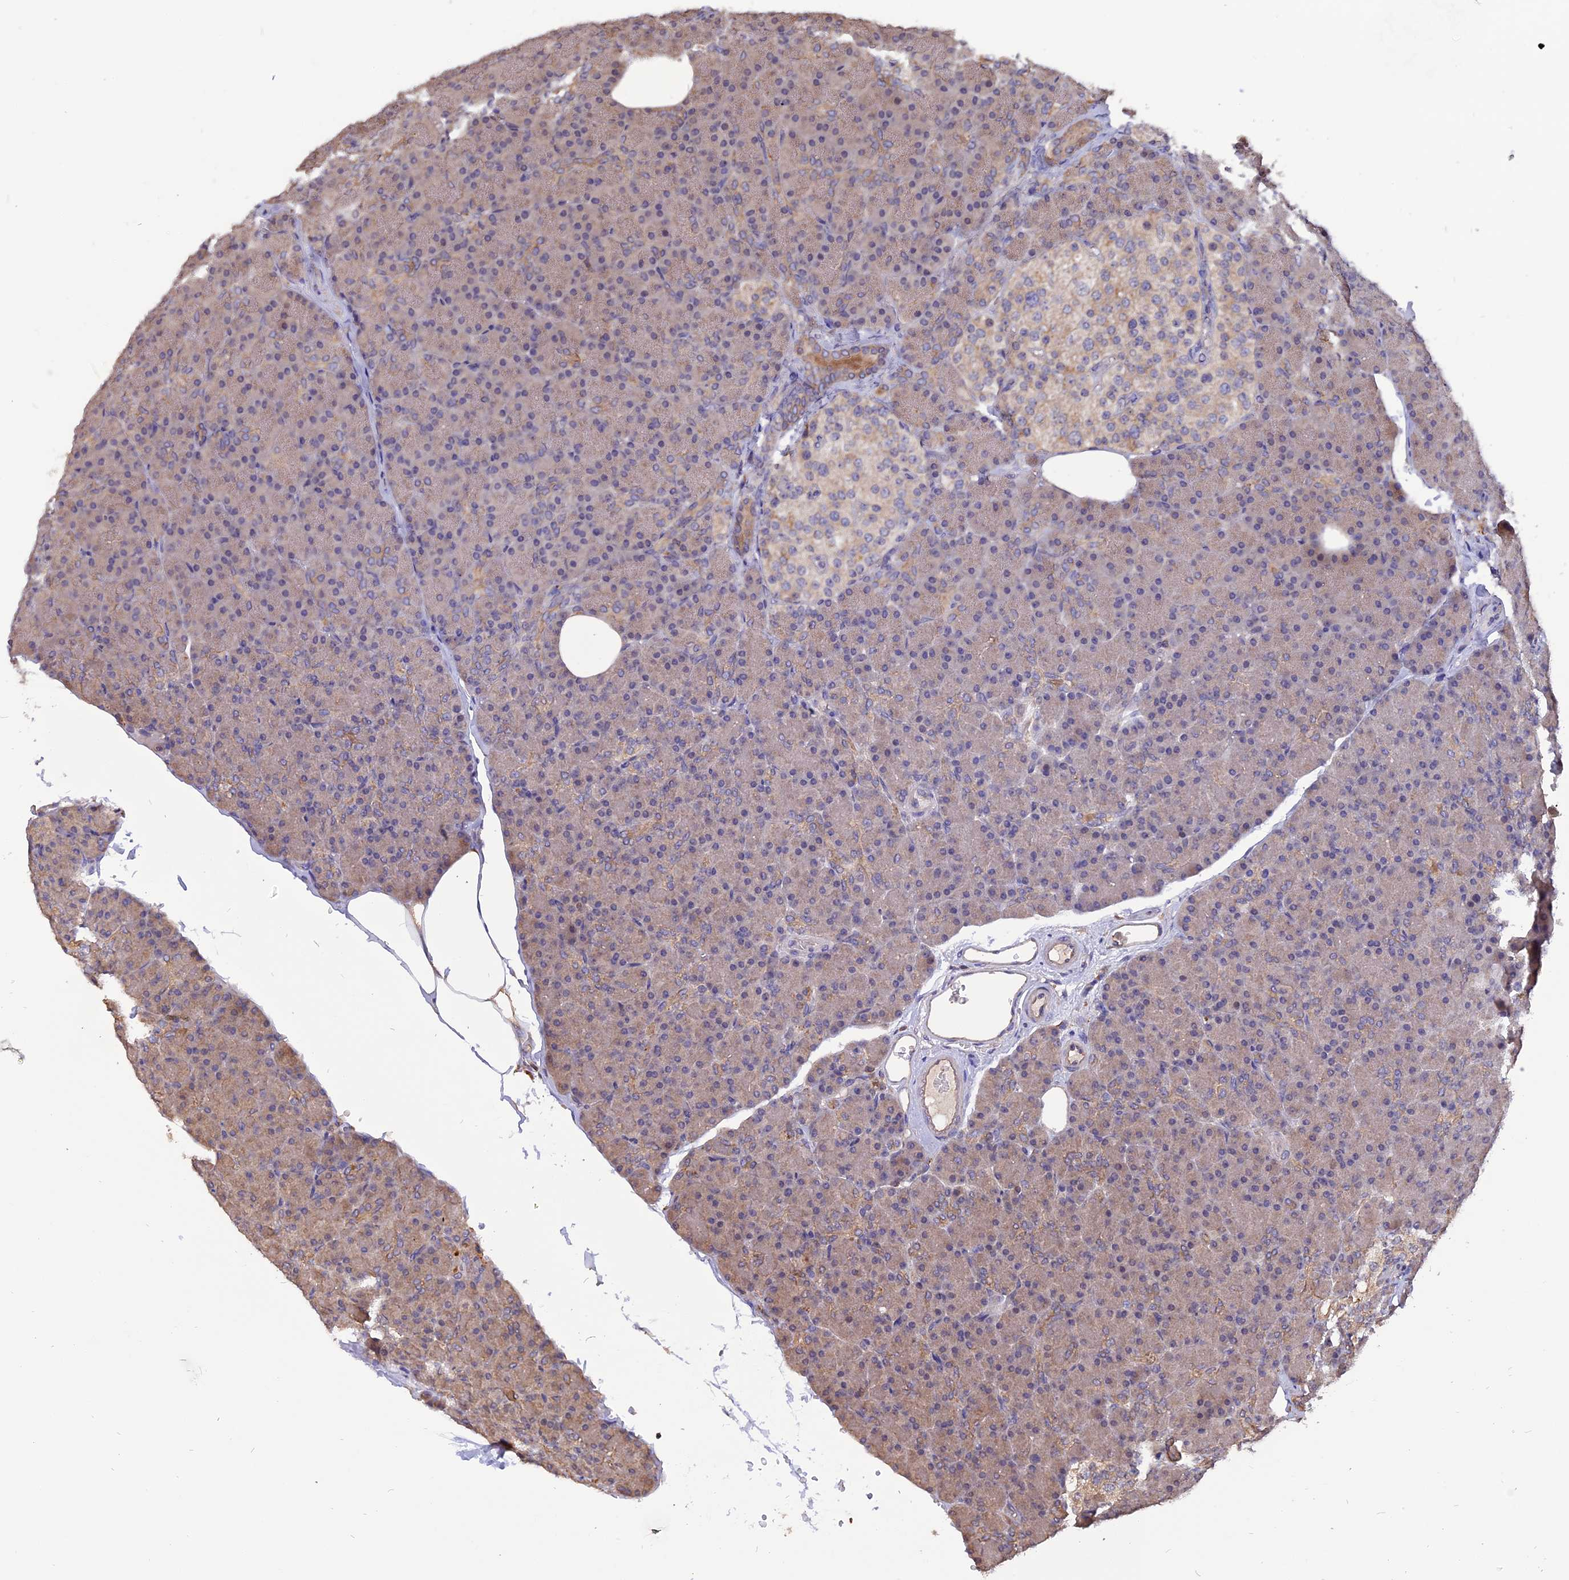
{"staining": {"intensity": "weak", "quantity": "25%-75%", "location": "cytoplasmic/membranous"}, "tissue": "pancreas", "cell_type": "Exocrine glandular cells", "image_type": "normal", "snomed": [{"axis": "morphology", "description": "Normal tissue, NOS"}, {"axis": "topography", "description": "Pancreas"}], "caption": "A low amount of weak cytoplasmic/membranous expression is seen in approximately 25%-75% of exocrine glandular cells in normal pancreas. (DAB = brown stain, brightfield microscopy at high magnification).", "gene": "CARMIL2", "patient": {"sex": "female", "age": 43}}